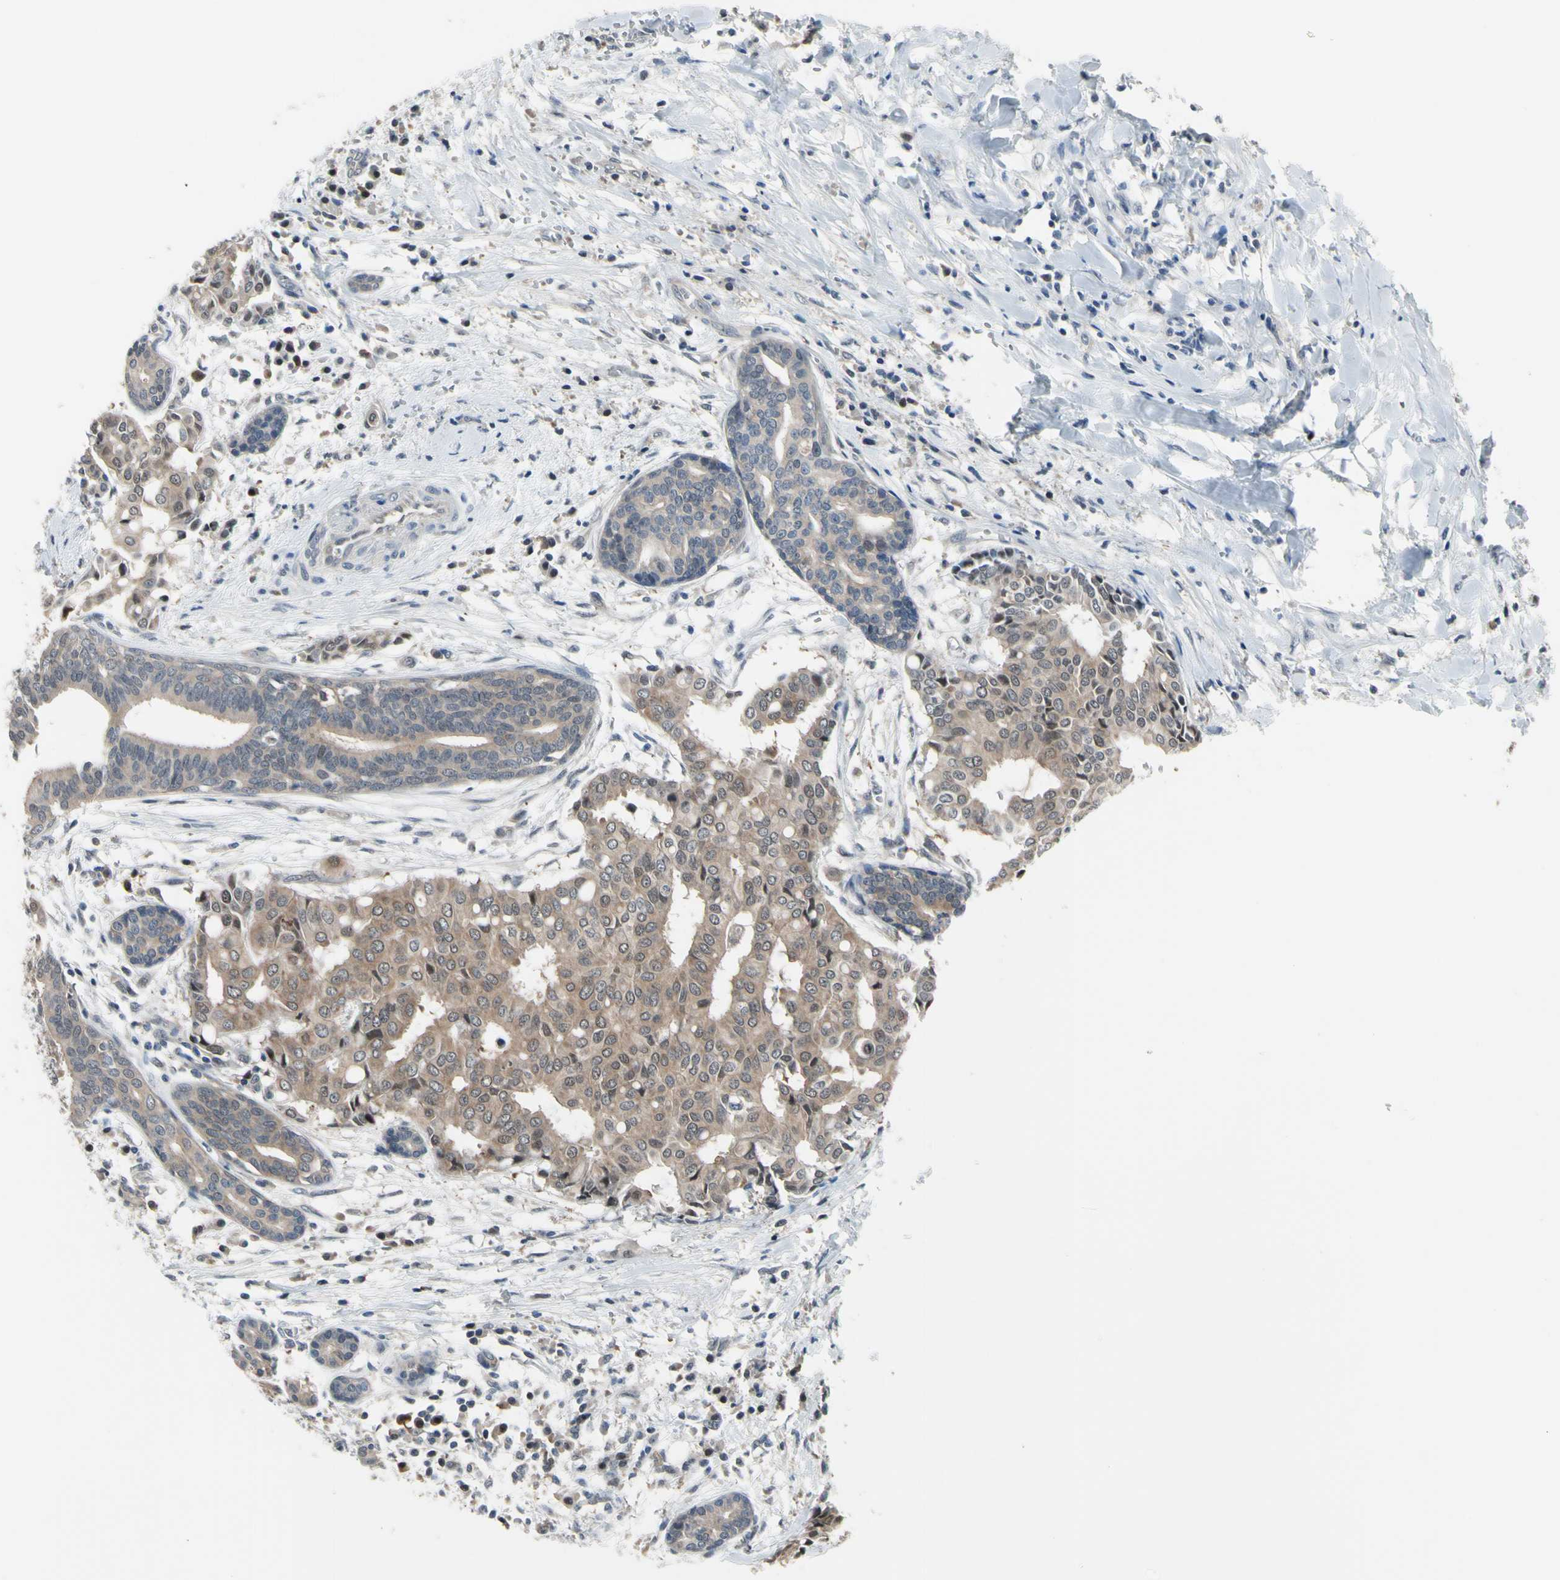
{"staining": {"intensity": "moderate", "quantity": ">75%", "location": "cytoplasmic/membranous"}, "tissue": "head and neck cancer", "cell_type": "Tumor cells", "image_type": "cancer", "snomed": [{"axis": "morphology", "description": "Adenocarcinoma, NOS"}, {"axis": "topography", "description": "Salivary gland"}, {"axis": "topography", "description": "Head-Neck"}], "caption": "The micrograph displays staining of head and neck cancer (adenocarcinoma), revealing moderate cytoplasmic/membranous protein positivity (brown color) within tumor cells.", "gene": "HSPA4", "patient": {"sex": "female", "age": 59}}